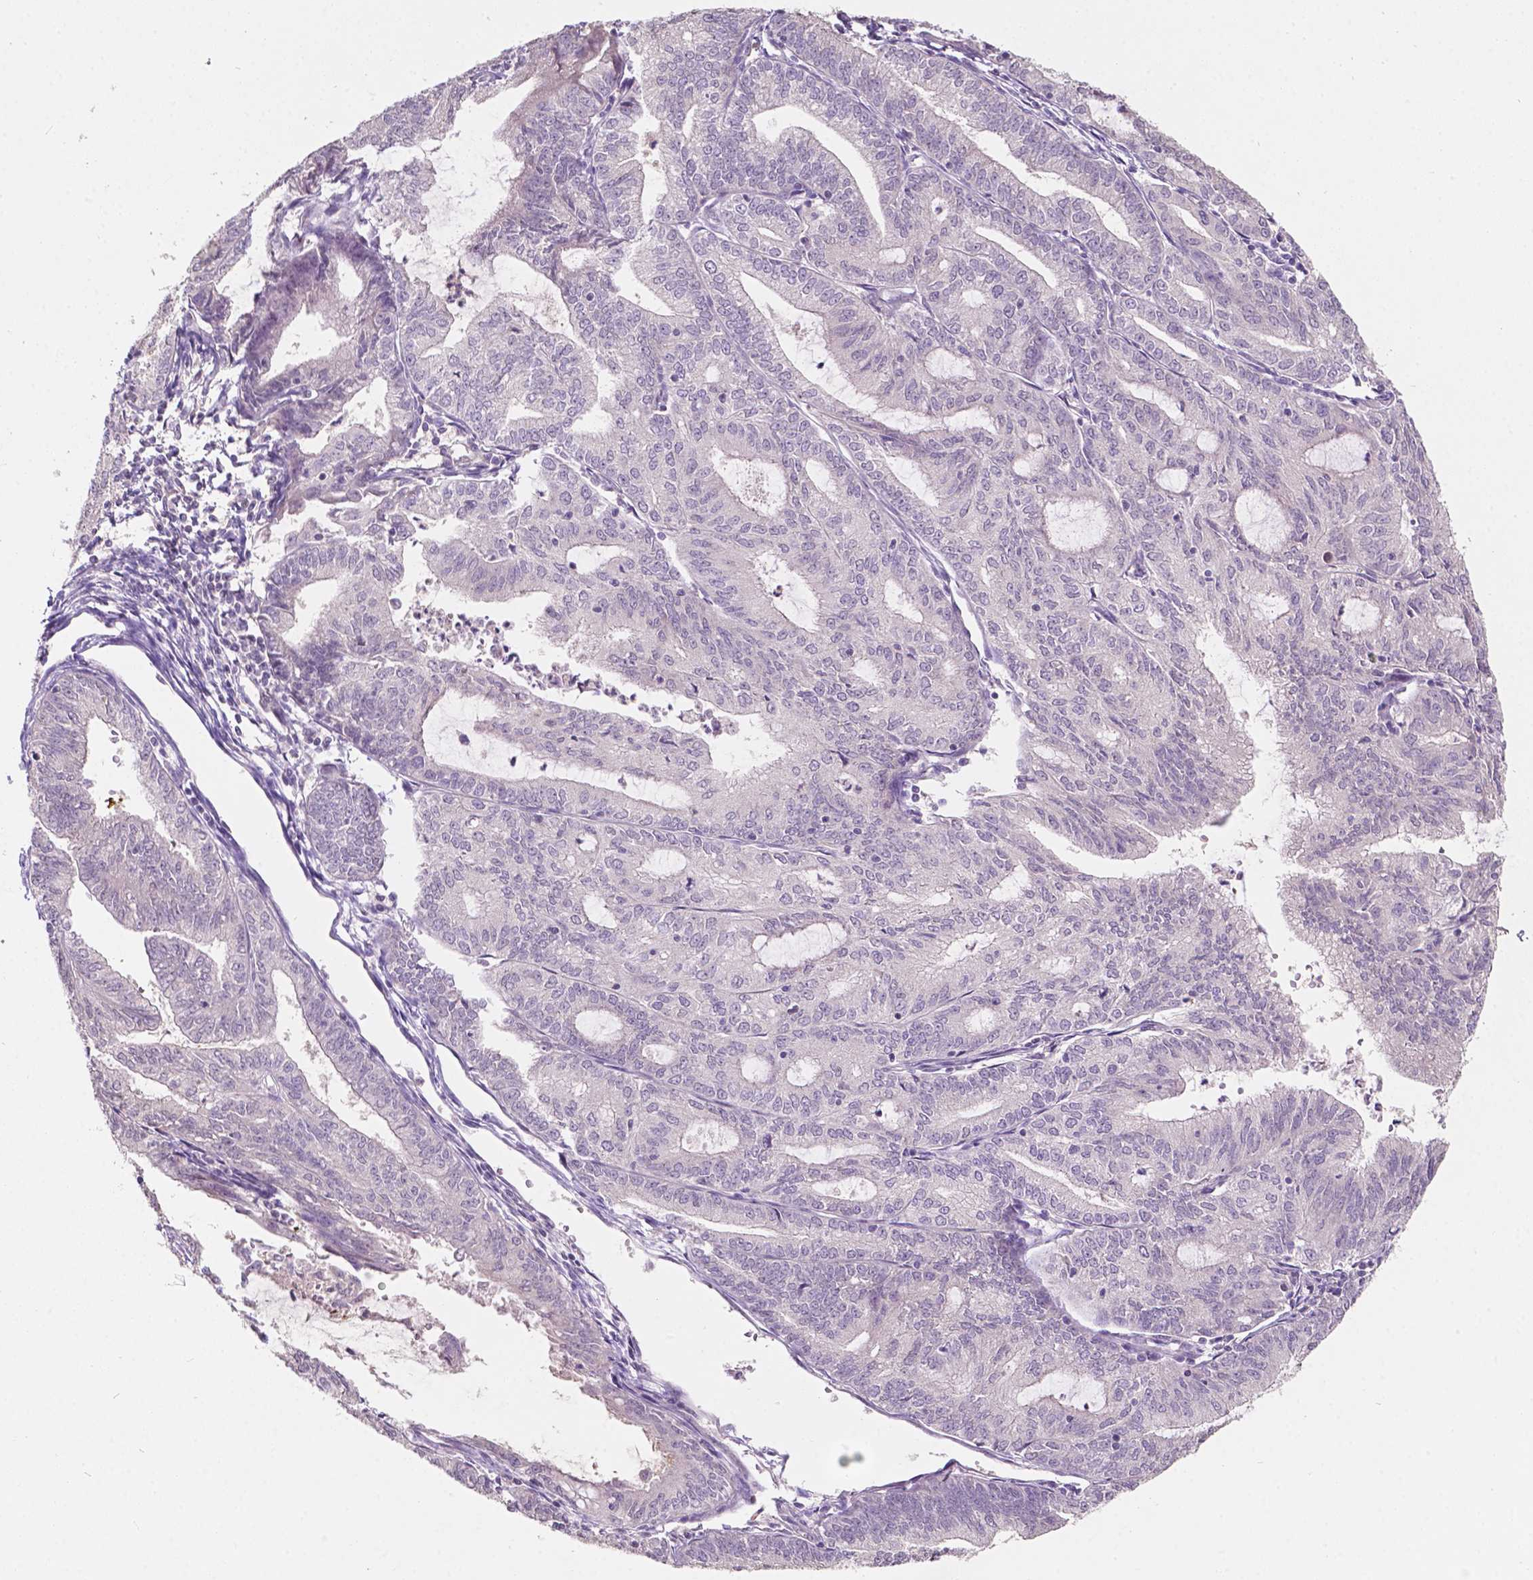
{"staining": {"intensity": "negative", "quantity": "none", "location": "none"}, "tissue": "endometrial cancer", "cell_type": "Tumor cells", "image_type": "cancer", "snomed": [{"axis": "morphology", "description": "Adenocarcinoma, NOS"}, {"axis": "topography", "description": "Endometrium"}], "caption": "IHC of endometrial cancer (adenocarcinoma) exhibits no positivity in tumor cells.", "gene": "TM6SF2", "patient": {"sex": "female", "age": 70}}